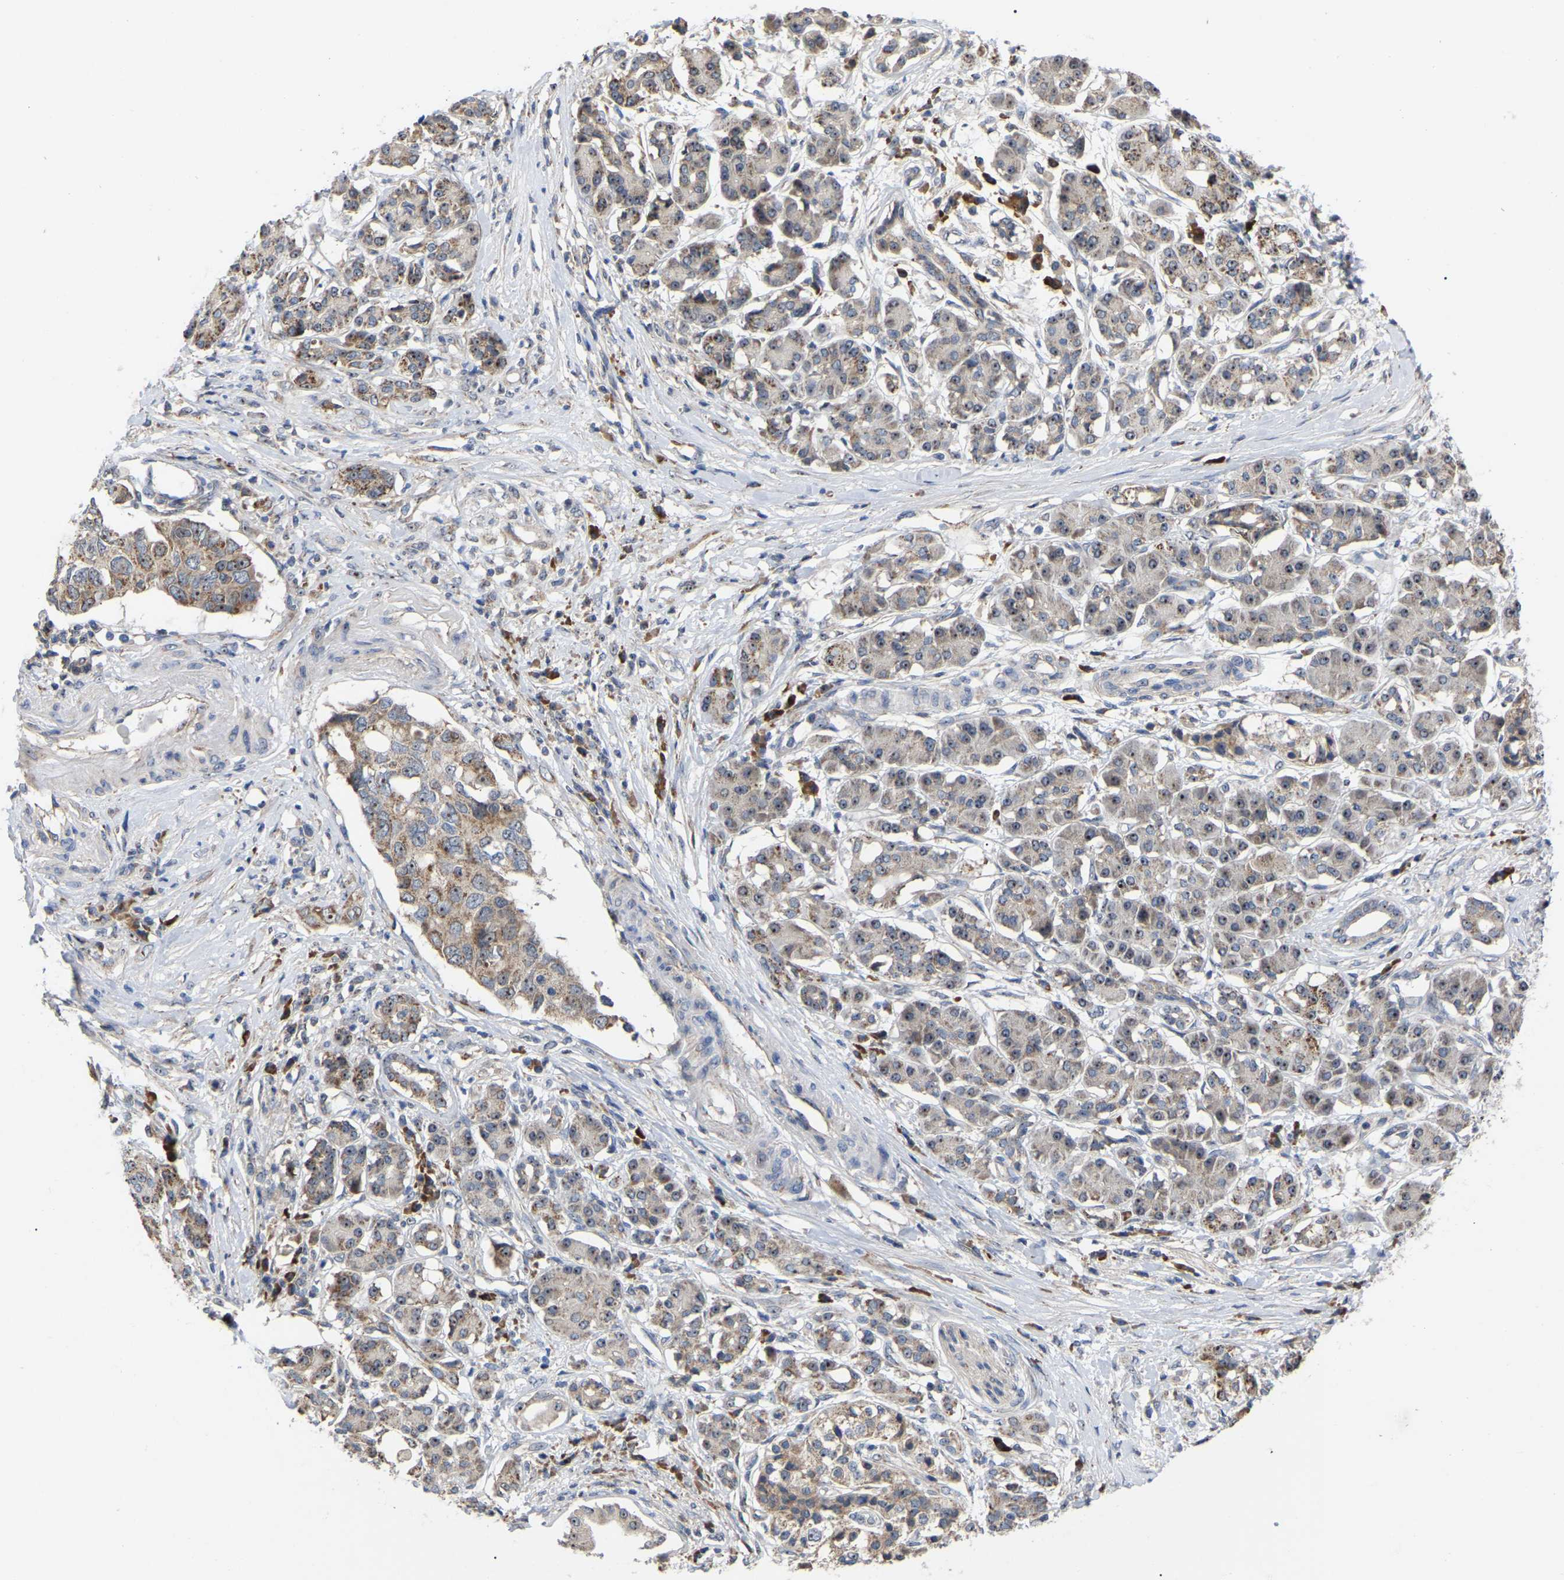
{"staining": {"intensity": "moderate", "quantity": ">75%", "location": "cytoplasmic/membranous"}, "tissue": "pancreatic cancer", "cell_type": "Tumor cells", "image_type": "cancer", "snomed": [{"axis": "morphology", "description": "Adenocarcinoma, NOS"}, {"axis": "topography", "description": "Pancreas"}], "caption": "A brown stain labels moderate cytoplasmic/membranous positivity of a protein in adenocarcinoma (pancreatic) tumor cells.", "gene": "NOP53", "patient": {"sex": "female", "age": 56}}